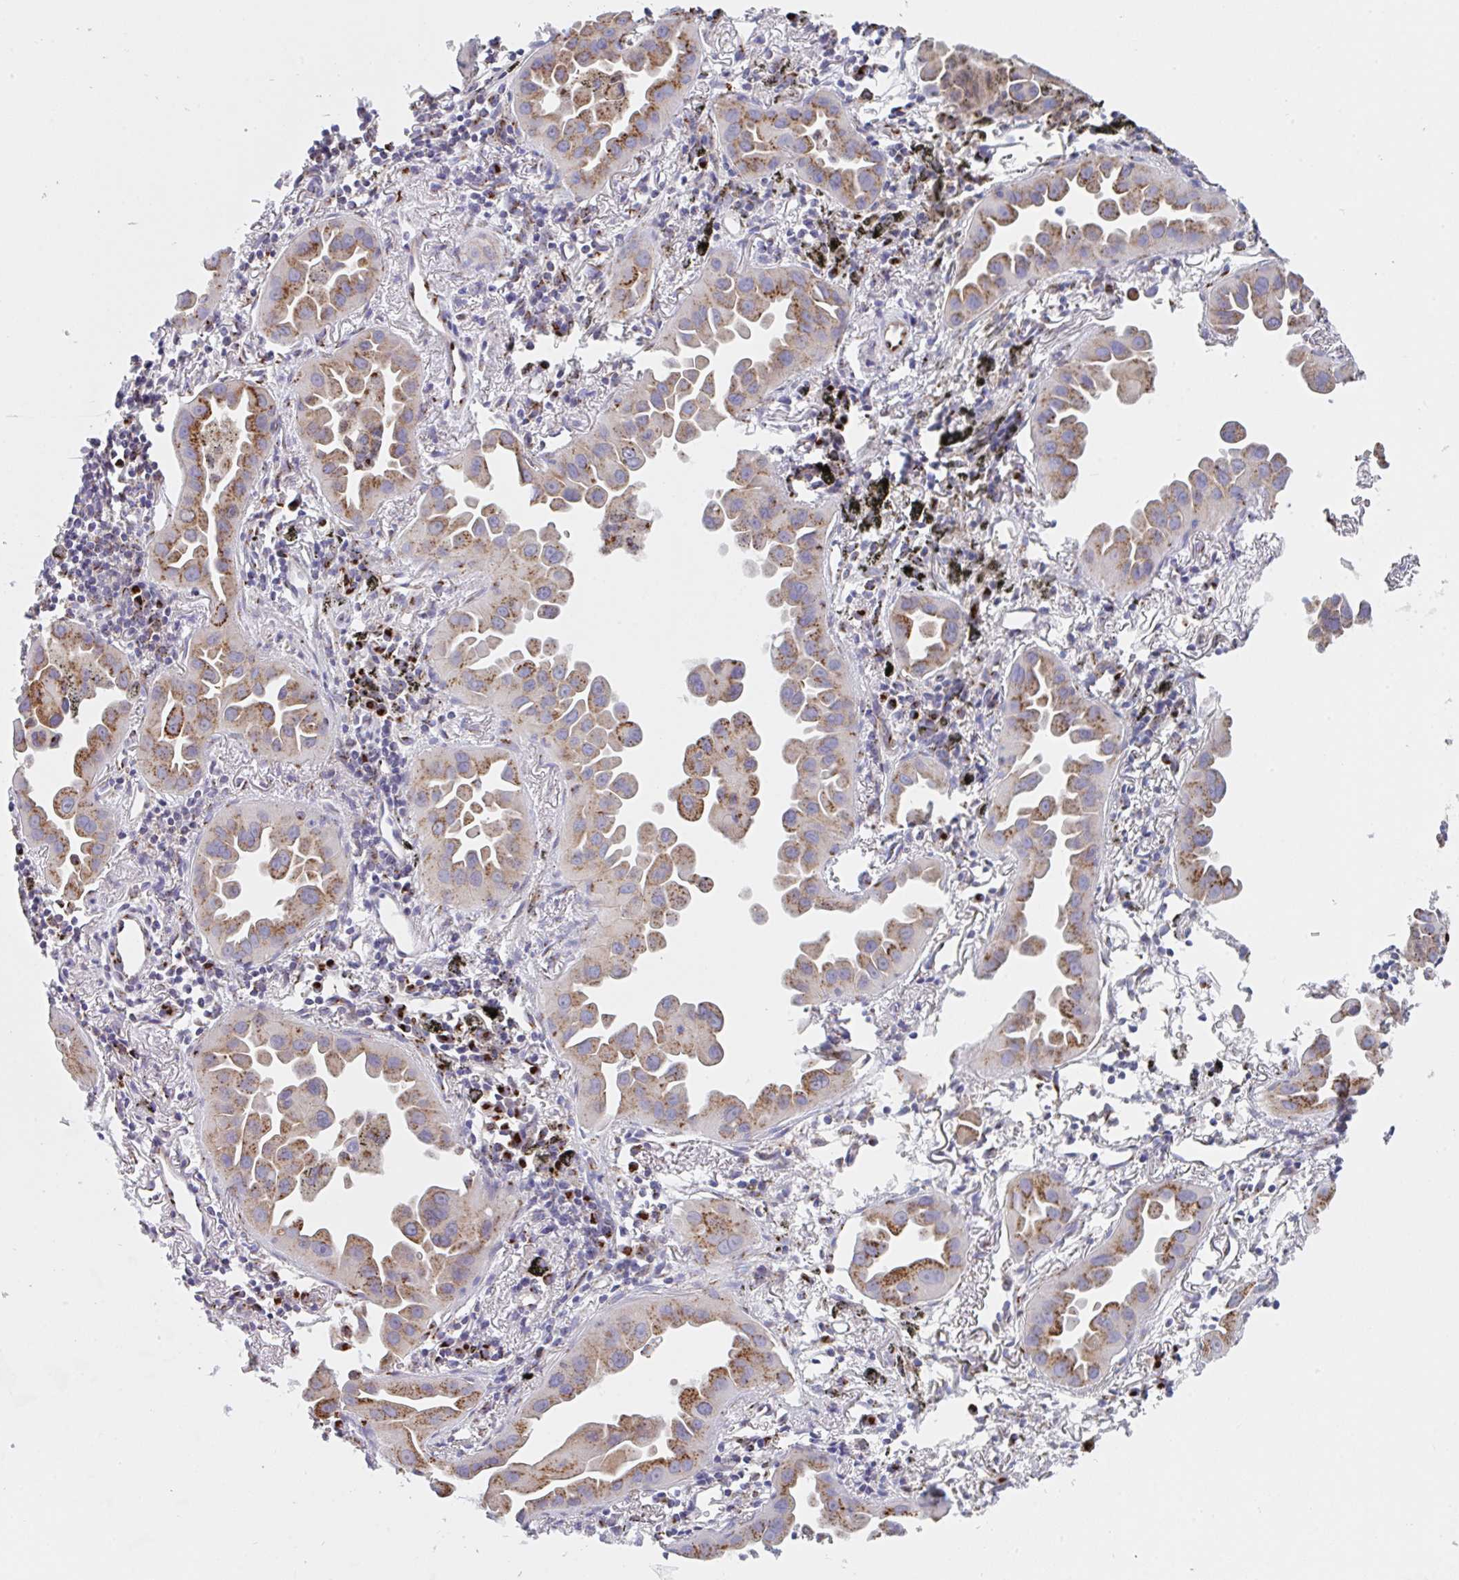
{"staining": {"intensity": "moderate", "quantity": ">75%", "location": "cytoplasmic/membranous"}, "tissue": "lung cancer", "cell_type": "Tumor cells", "image_type": "cancer", "snomed": [{"axis": "morphology", "description": "Adenocarcinoma, NOS"}, {"axis": "topography", "description": "Lung"}], "caption": "A micrograph showing moderate cytoplasmic/membranous staining in approximately >75% of tumor cells in lung cancer, as visualized by brown immunohistochemical staining.", "gene": "PROSER3", "patient": {"sex": "male", "age": 68}}